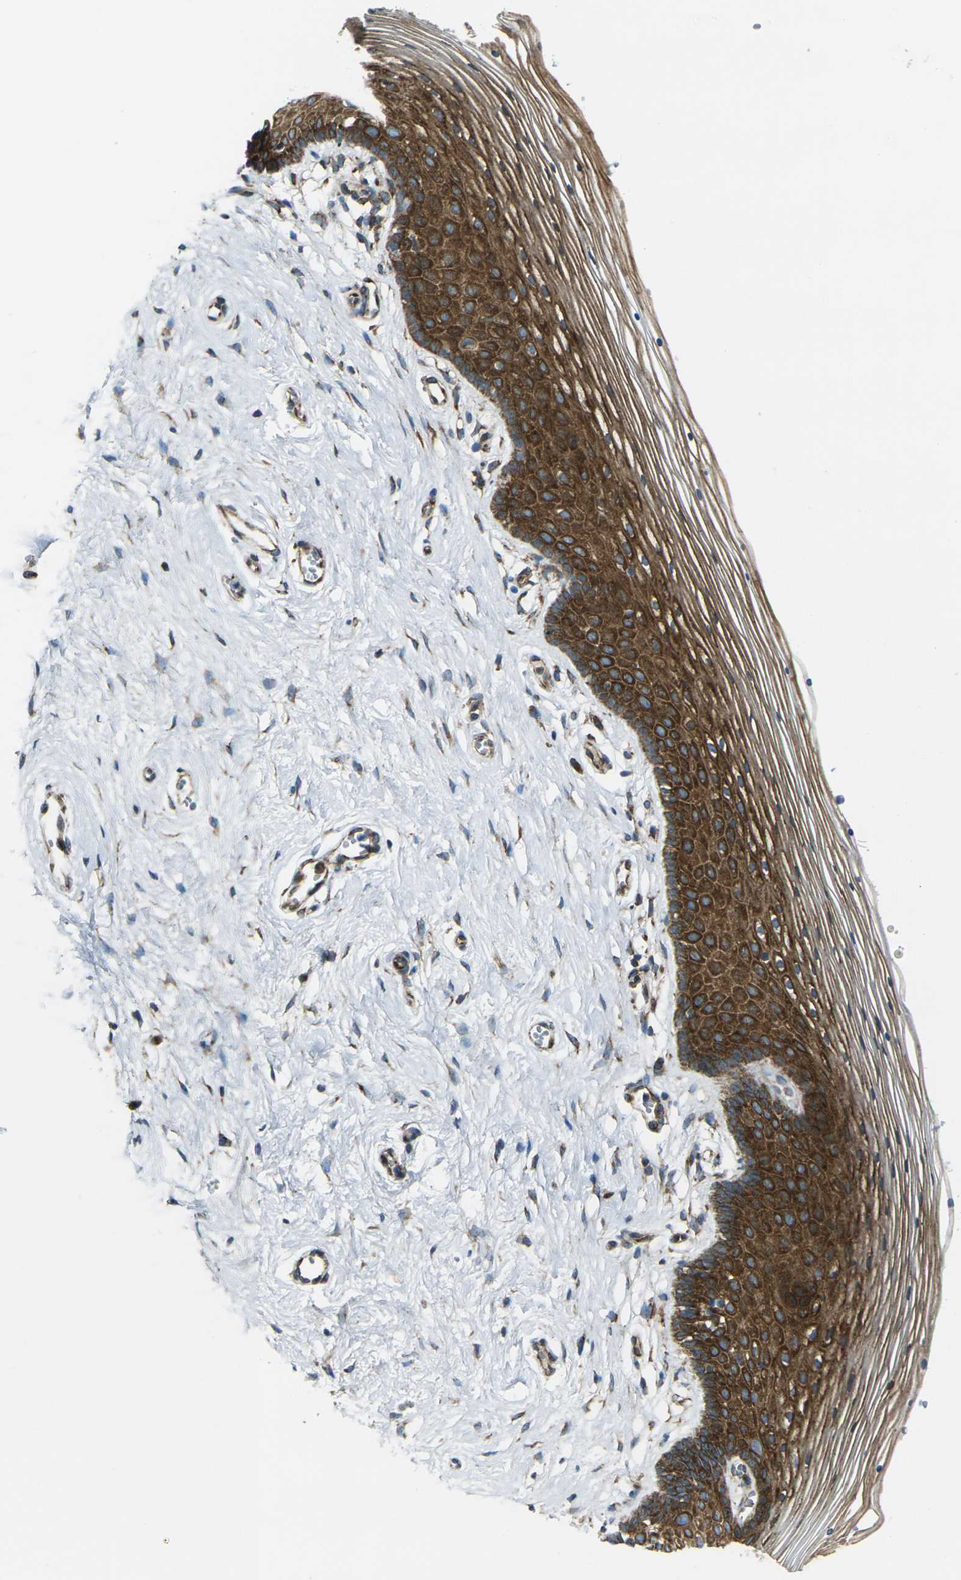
{"staining": {"intensity": "strong", "quantity": ">75%", "location": "cytoplasmic/membranous"}, "tissue": "vagina", "cell_type": "Squamous epithelial cells", "image_type": "normal", "snomed": [{"axis": "morphology", "description": "Normal tissue, NOS"}, {"axis": "topography", "description": "Vagina"}], "caption": "Immunohistochemistry (IHC) of unremarkable human vagina reveals high levels of strong cytoplasmic/membranous staining in about >75% of squamous epithelial cells. (DAB (3,3'-diaminobenzidine) IHC, brown staining for protein, blue staining for nuclei).", "gene": "CELSR2", "patient": {"sex": "female", "age": 32}}